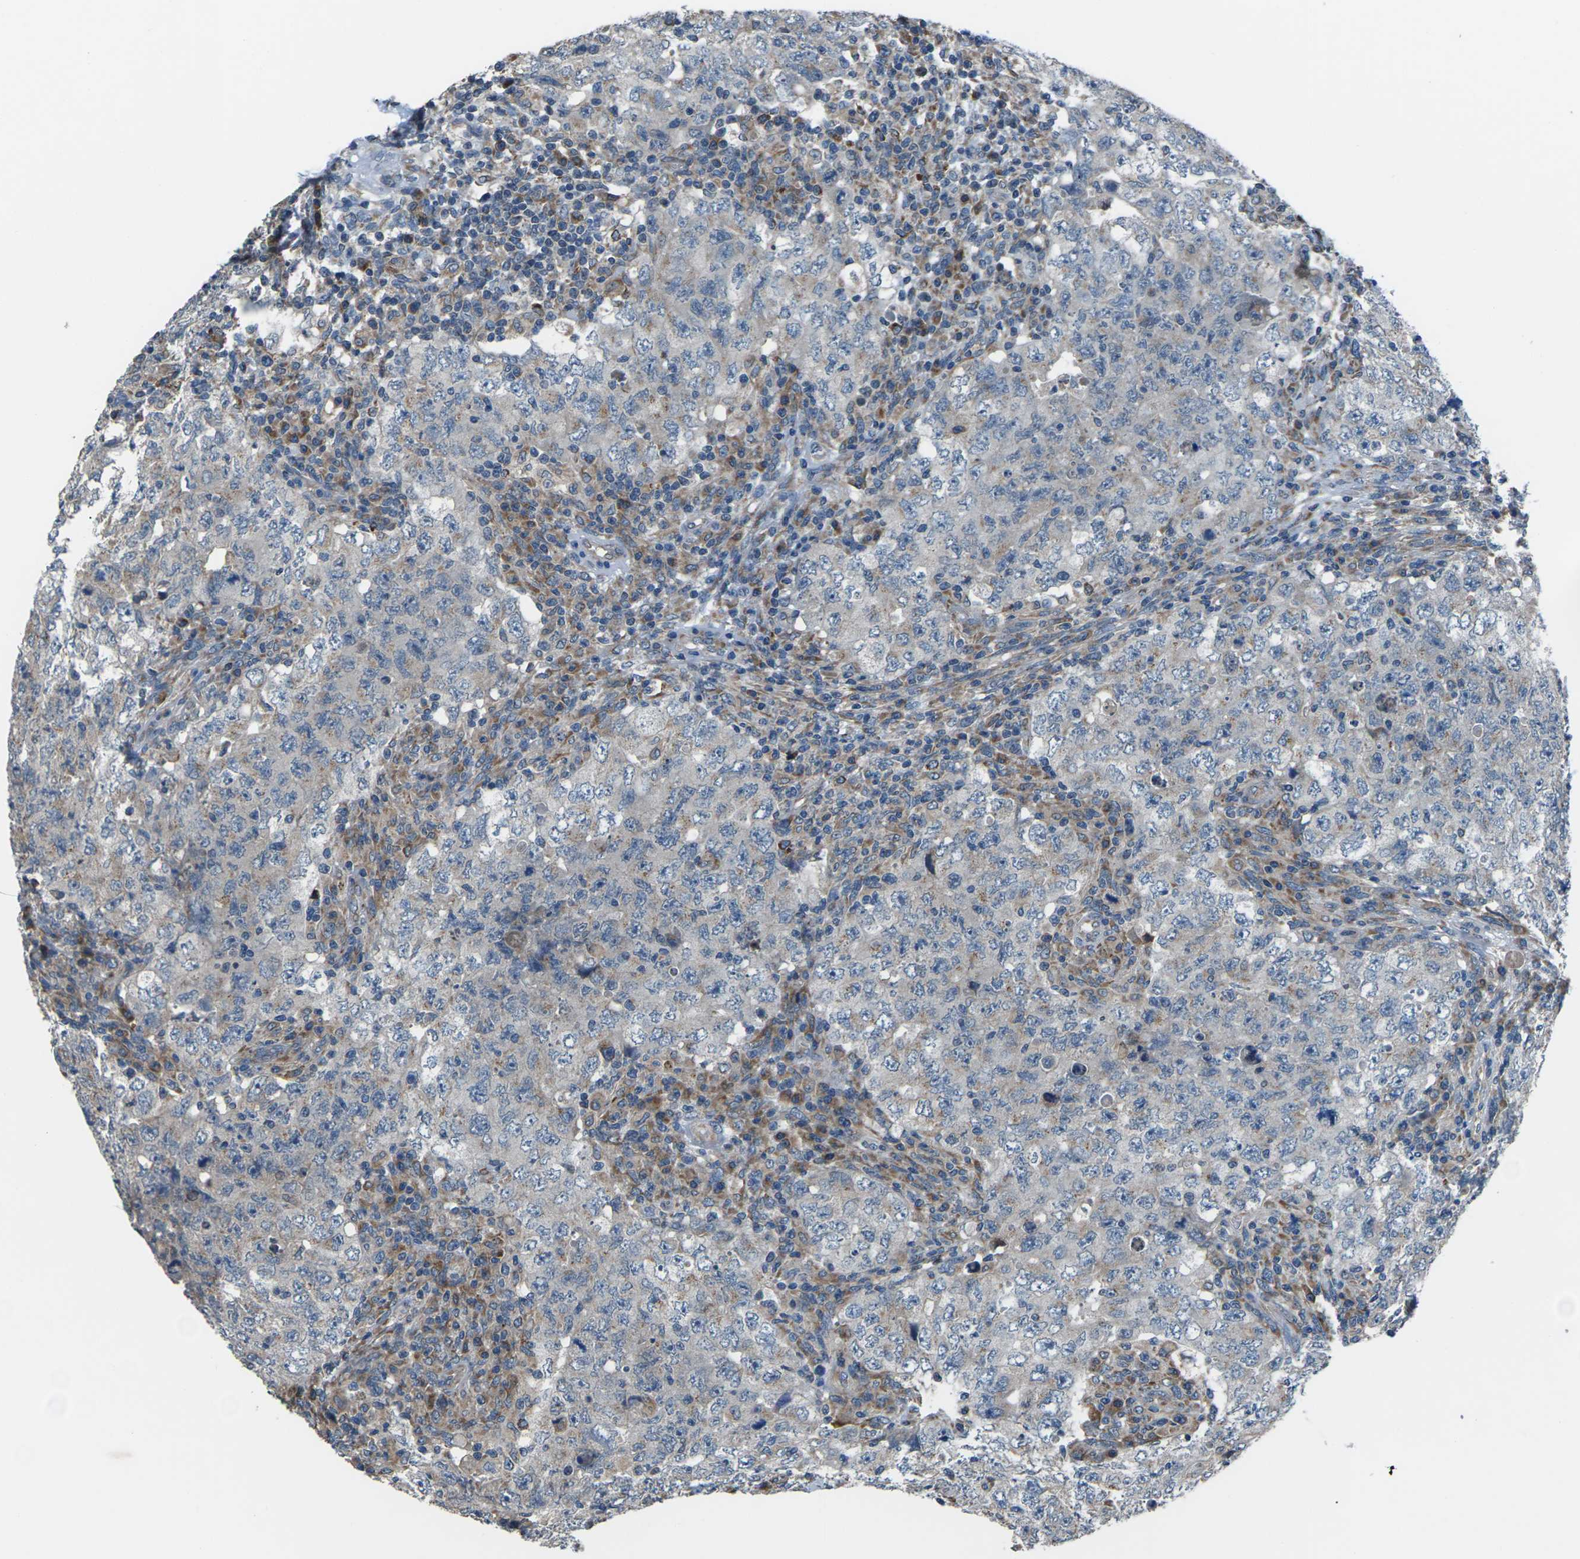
{"staining": {"intensity": "weak", "quantity": "<25%", "location": "cytoplasmic/membranous"}, "tissue": "testis cancer", "cell_type": "Tumor cells", "image_type": "cancer", "snomed": [{"axis": "morphology", "description": "Carcinoma, Embryonal, NOS"}, {"axis": "topography", "description": "Testis"}], "caption": "High power microscopy photomicrograph of an IHC image of testis cancer (embryonal carcinoma), revealing no significant staining in tumor cells. (Immunohistochemistry (ihc), brightfield microscopy, high magnification).", "gene": "GABRP", "patient": {"sex": "male", "age": 26}}